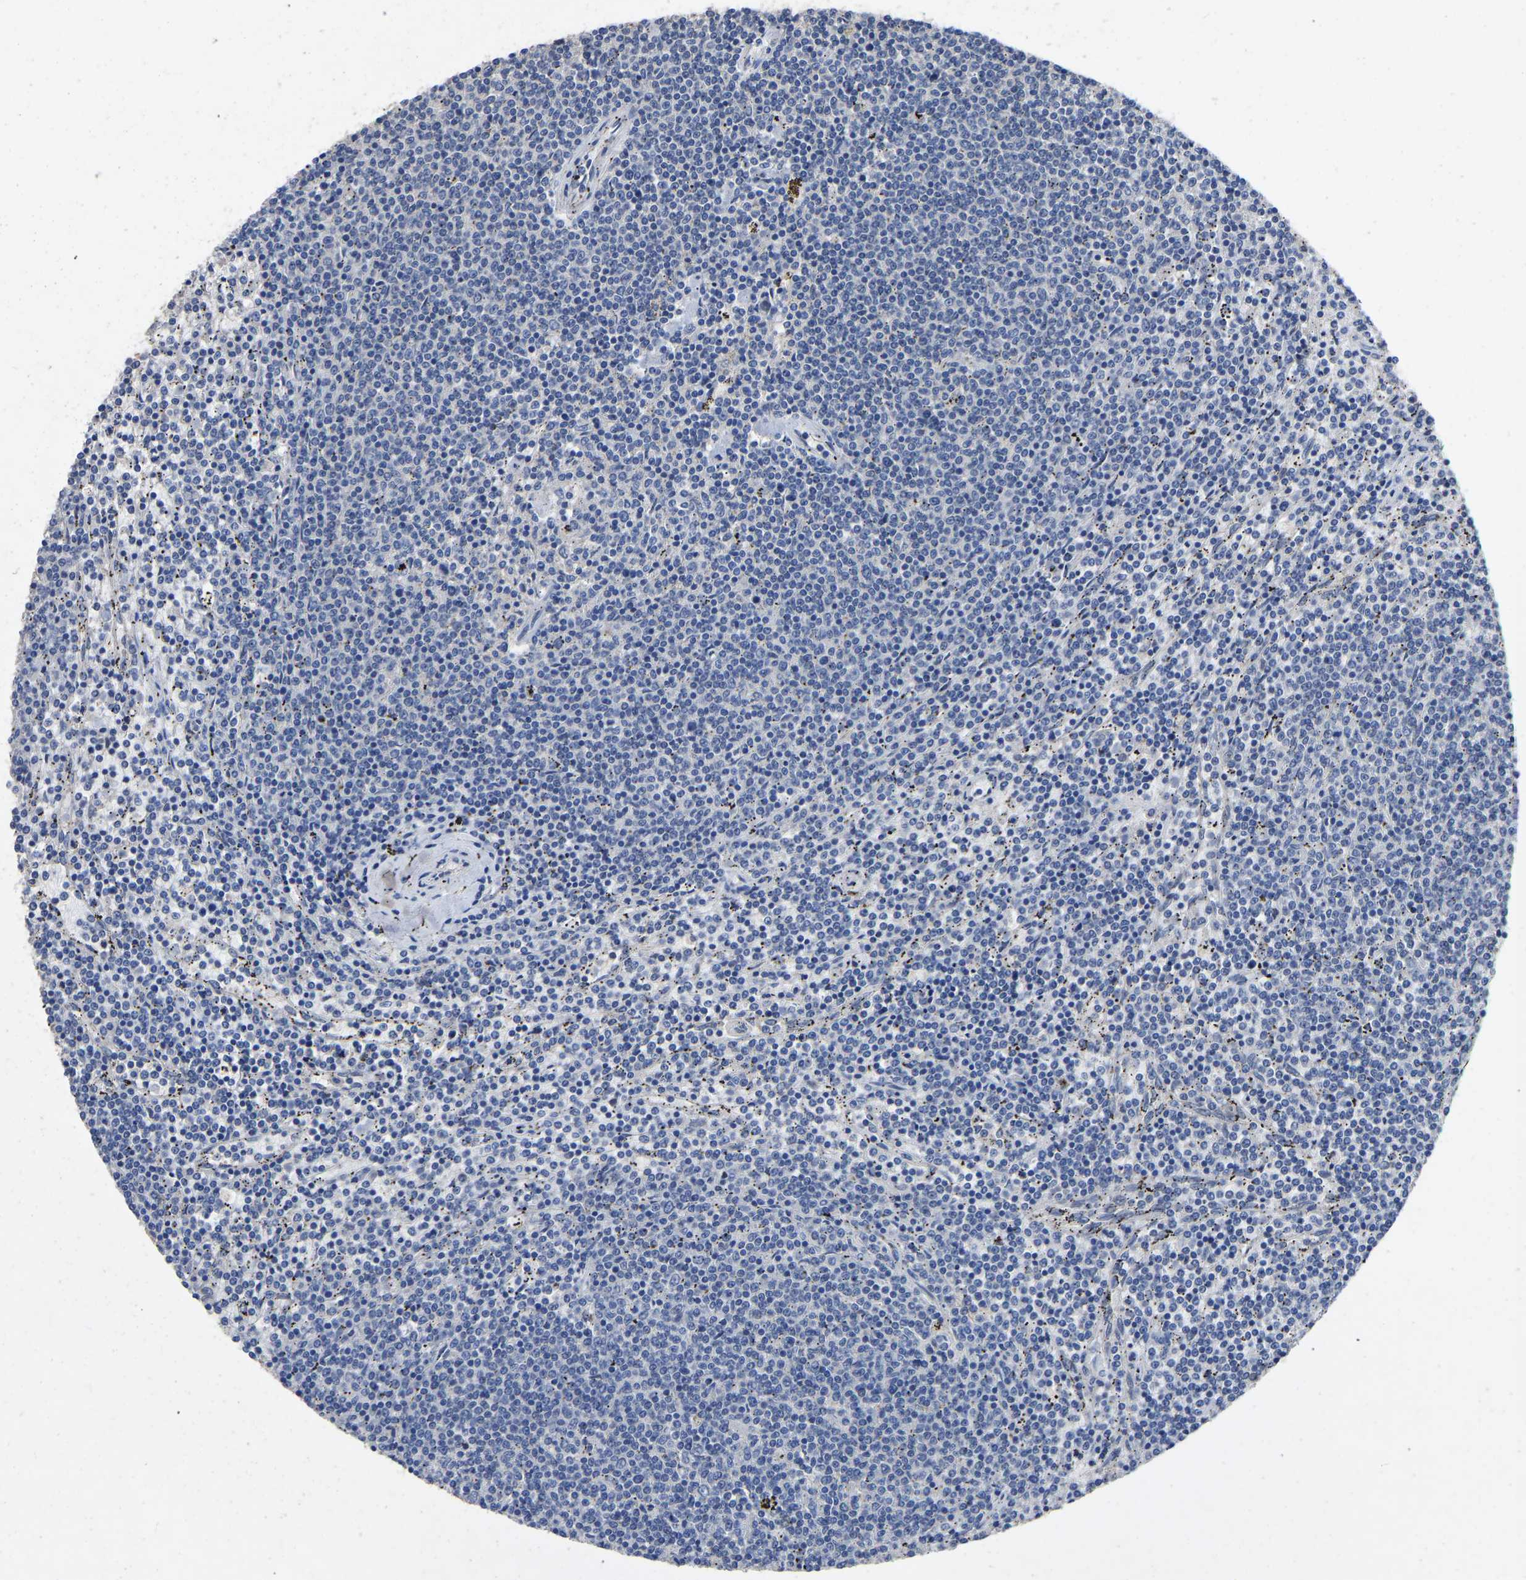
{"staining": {"intensity": "negative", "quantity": "none", "location": "none"}, "tissue": "lymphoma", "cell_type": "Tumor cells", "image_type": "cancer", "snomed": [{"axis": "morphology", "description": "Malignant lymphoma, non-Hodgkin's type, Low grade"}, {"axis": "topography", "description": "Spleen"}], "caption": "This is an immunohistochemistry (IHC) photomicrograph of lymphoma. There is no staining in tumor cells.", "gene": "QKI", "patient": {"sex": "female", "age": 50}}